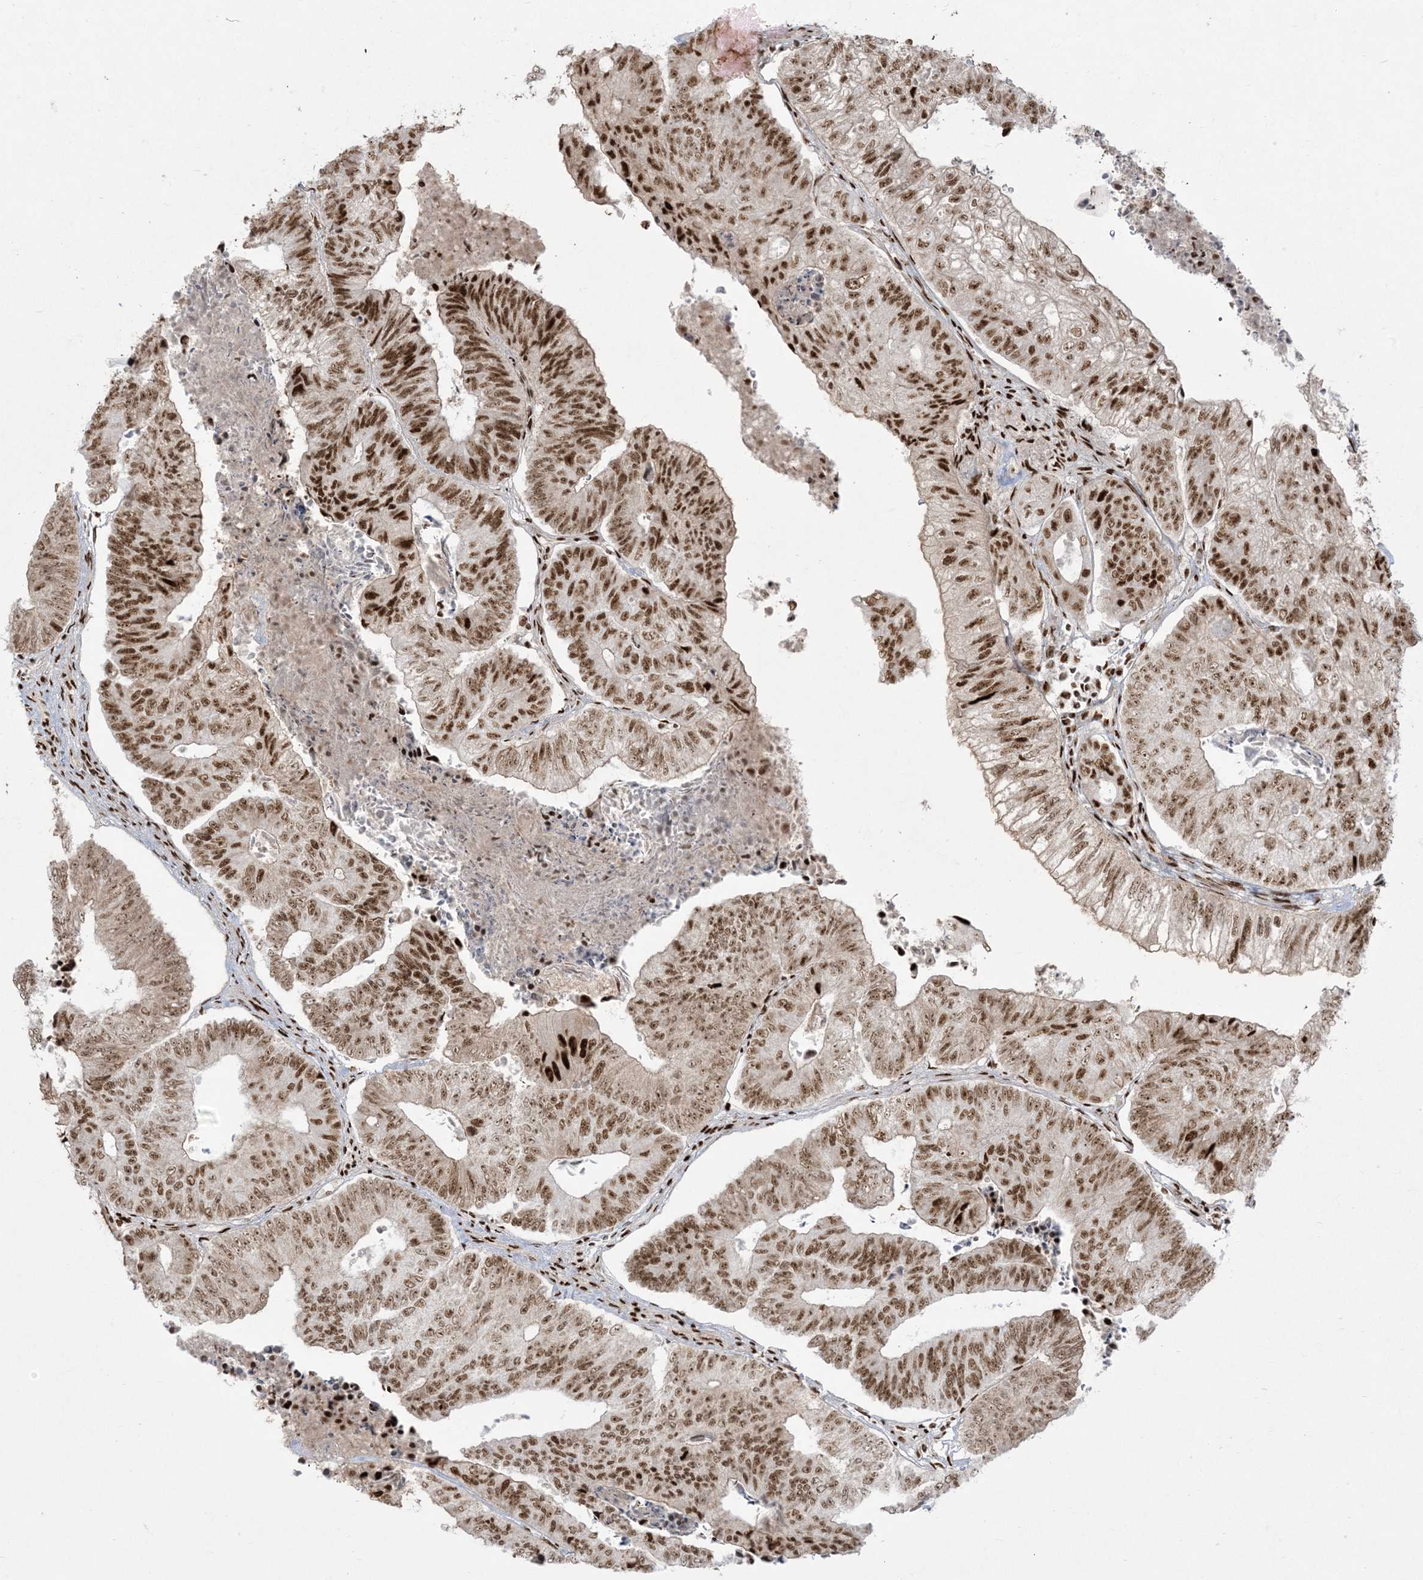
{"staining": {"intensity": "strong", "quantity": ">75%", "location": "nuclear"}, "tissue": "colorectal cancer", "cell_type": "Tumor cells", "image_type": "cancer", "snomed": [{"axis": "morphology", "description": "Adenocarcinoma, NOS"}, {"axis": "topography", "description": "Colon"}], "caption": "The immunohistochemical stain highlights strong nuclear expression in tumor cells of colorectal cancer (adenocarcinoma) tissue.", "gene": "RBM10", "patient": {"sex": "female", "age": 67}}